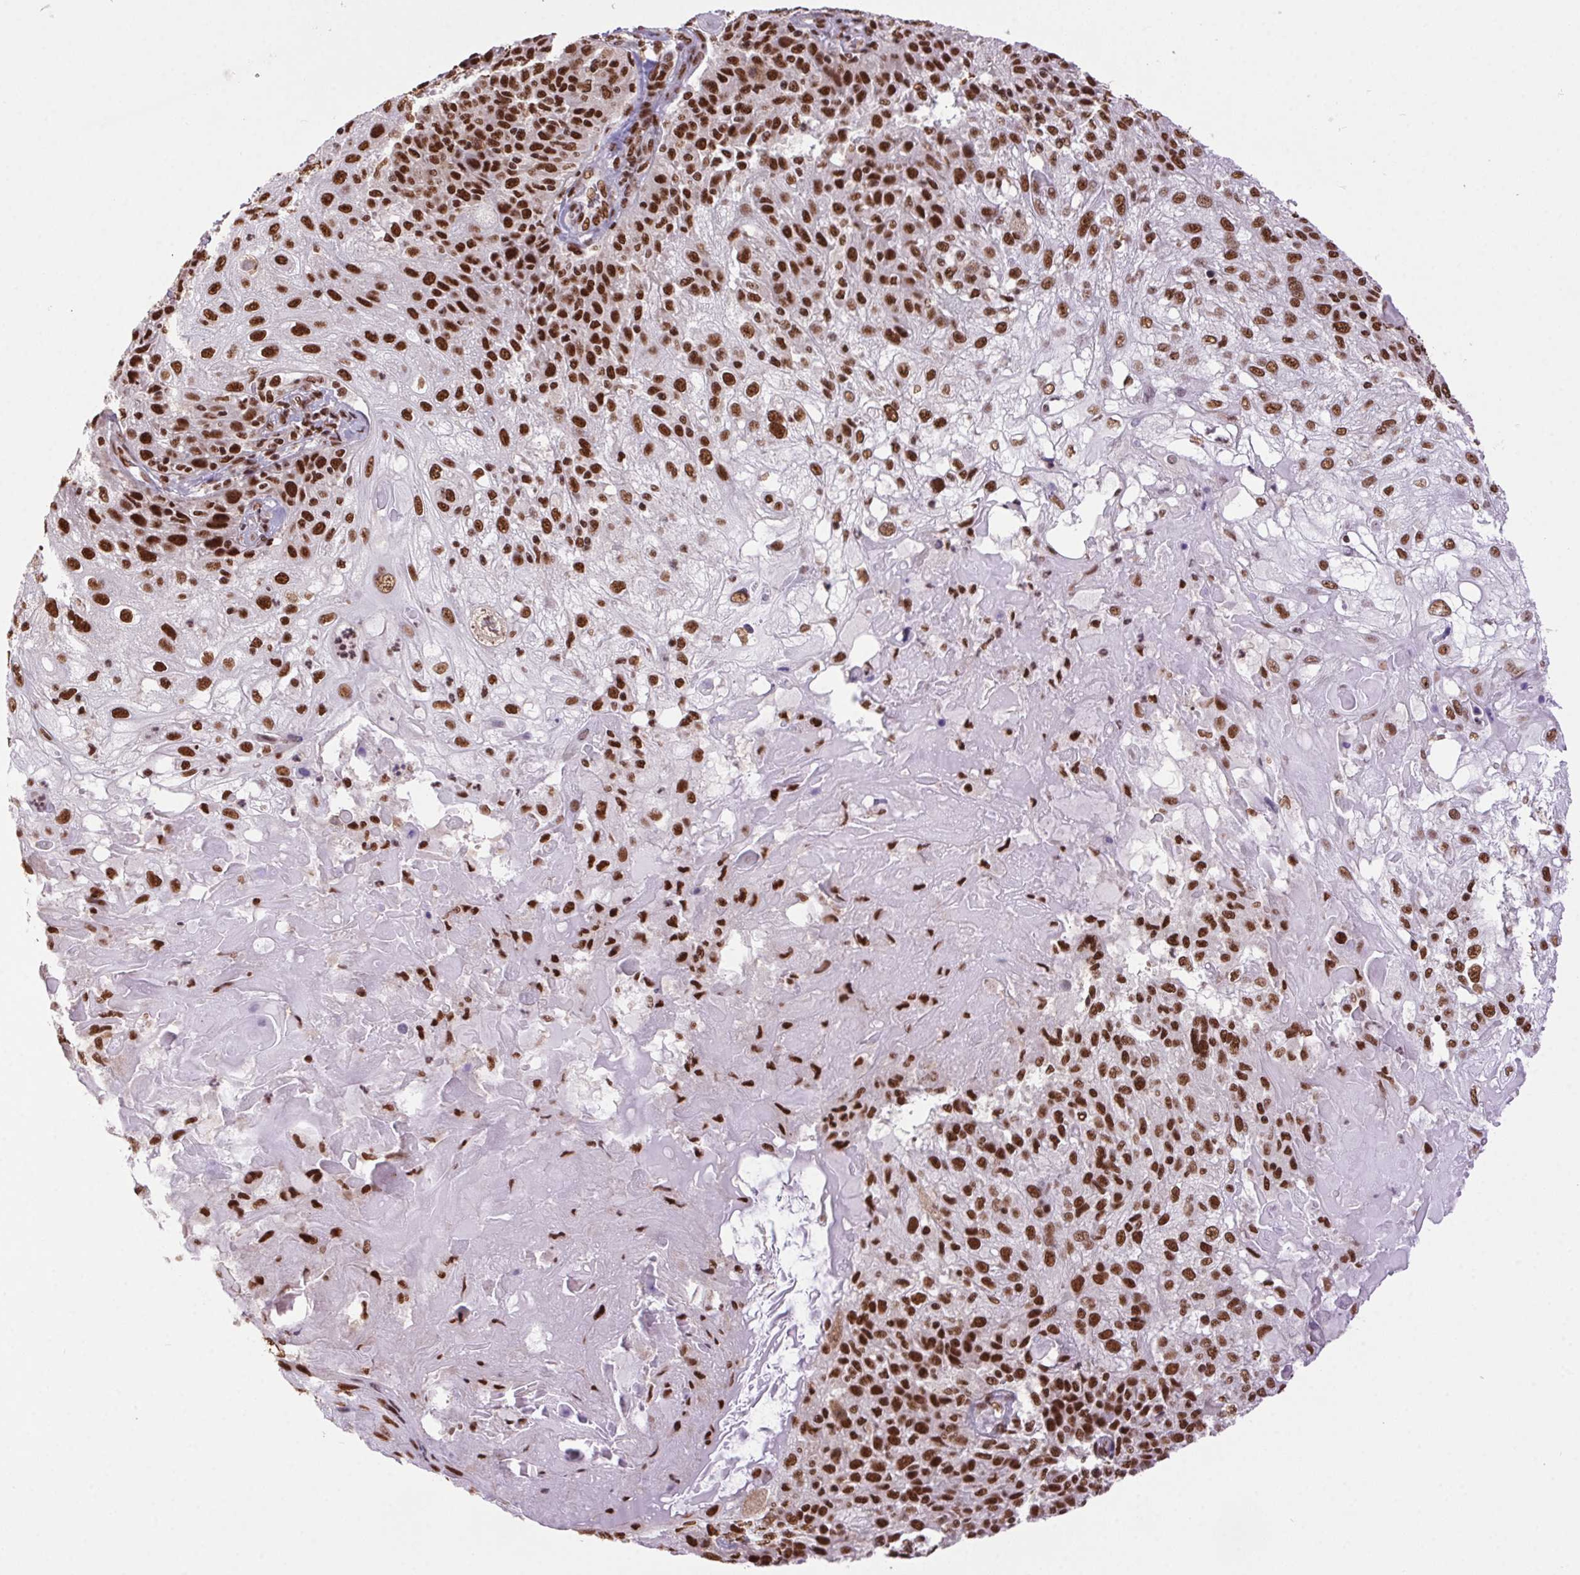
{"staining": {"intensity": "strong", "quantity": ">75%", "location": "nuclear"}, "tissue": "skin cancer", "cell_type": "Tumor cells", "image_type": "cancer", "snomed": [{"axis": "morphology", "description": "Normal tissue, NOS"}, {"axis": "morphology", "description": "Squamous cell carcinoma, NOS"}, {"axis": "topography", "description": "Skin"}], "caption": "The micrograph reveals a brown stain indicating the presence of a protein in the nuclear of tumor cells in skin cancer (squamous cell carcinoma).", "gene": "ZNF207", "patient": {"sex": "female", "age": 83}}